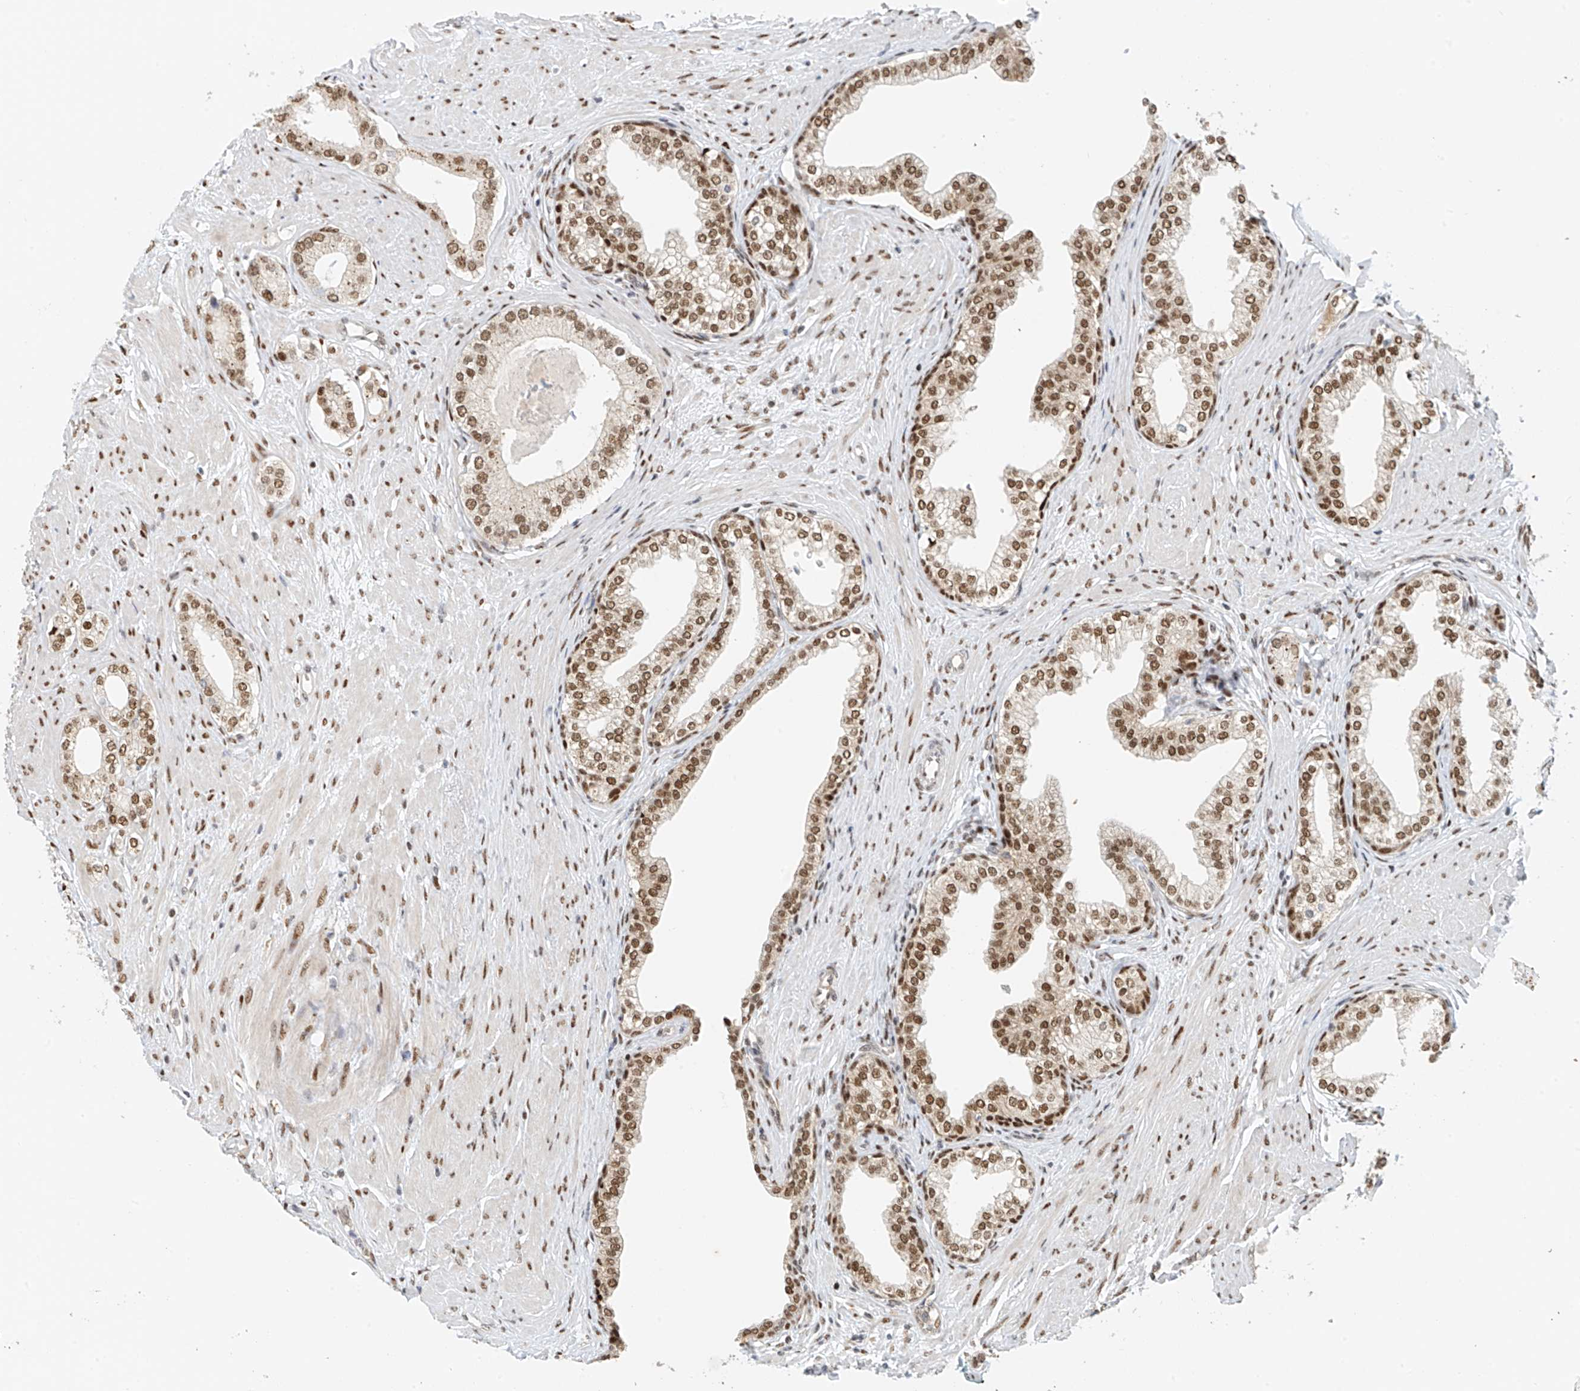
{"staining": {"intensity": "moderate", "quantity": ">75%", "location": "nuclear"}, "tissue": "prostate cancer", "cell_type": "Tumor cells", "image_type": "cancer", "snomed": [{"axis": "morphology", "description": "Adenocarcinoma, High grade"}, {"axis": "topography", "description": "Prostate"}], "caption": "Immunohistochemistry (IHC) (DAB) staining of human adenocarcinoma (high-grade) (prostate) exhibits moderate nuclear protein staining in approximately >75% of tumor cells. The staining was performed using DAB (3,3'-diaminobenzidine) to visualize the protein expression in brown, while the nuclei were stained in blue with hematoxylin (Magnification: 20x).", "gene": "ZNF514", "patient": {"sex": "male", "age": 63}}